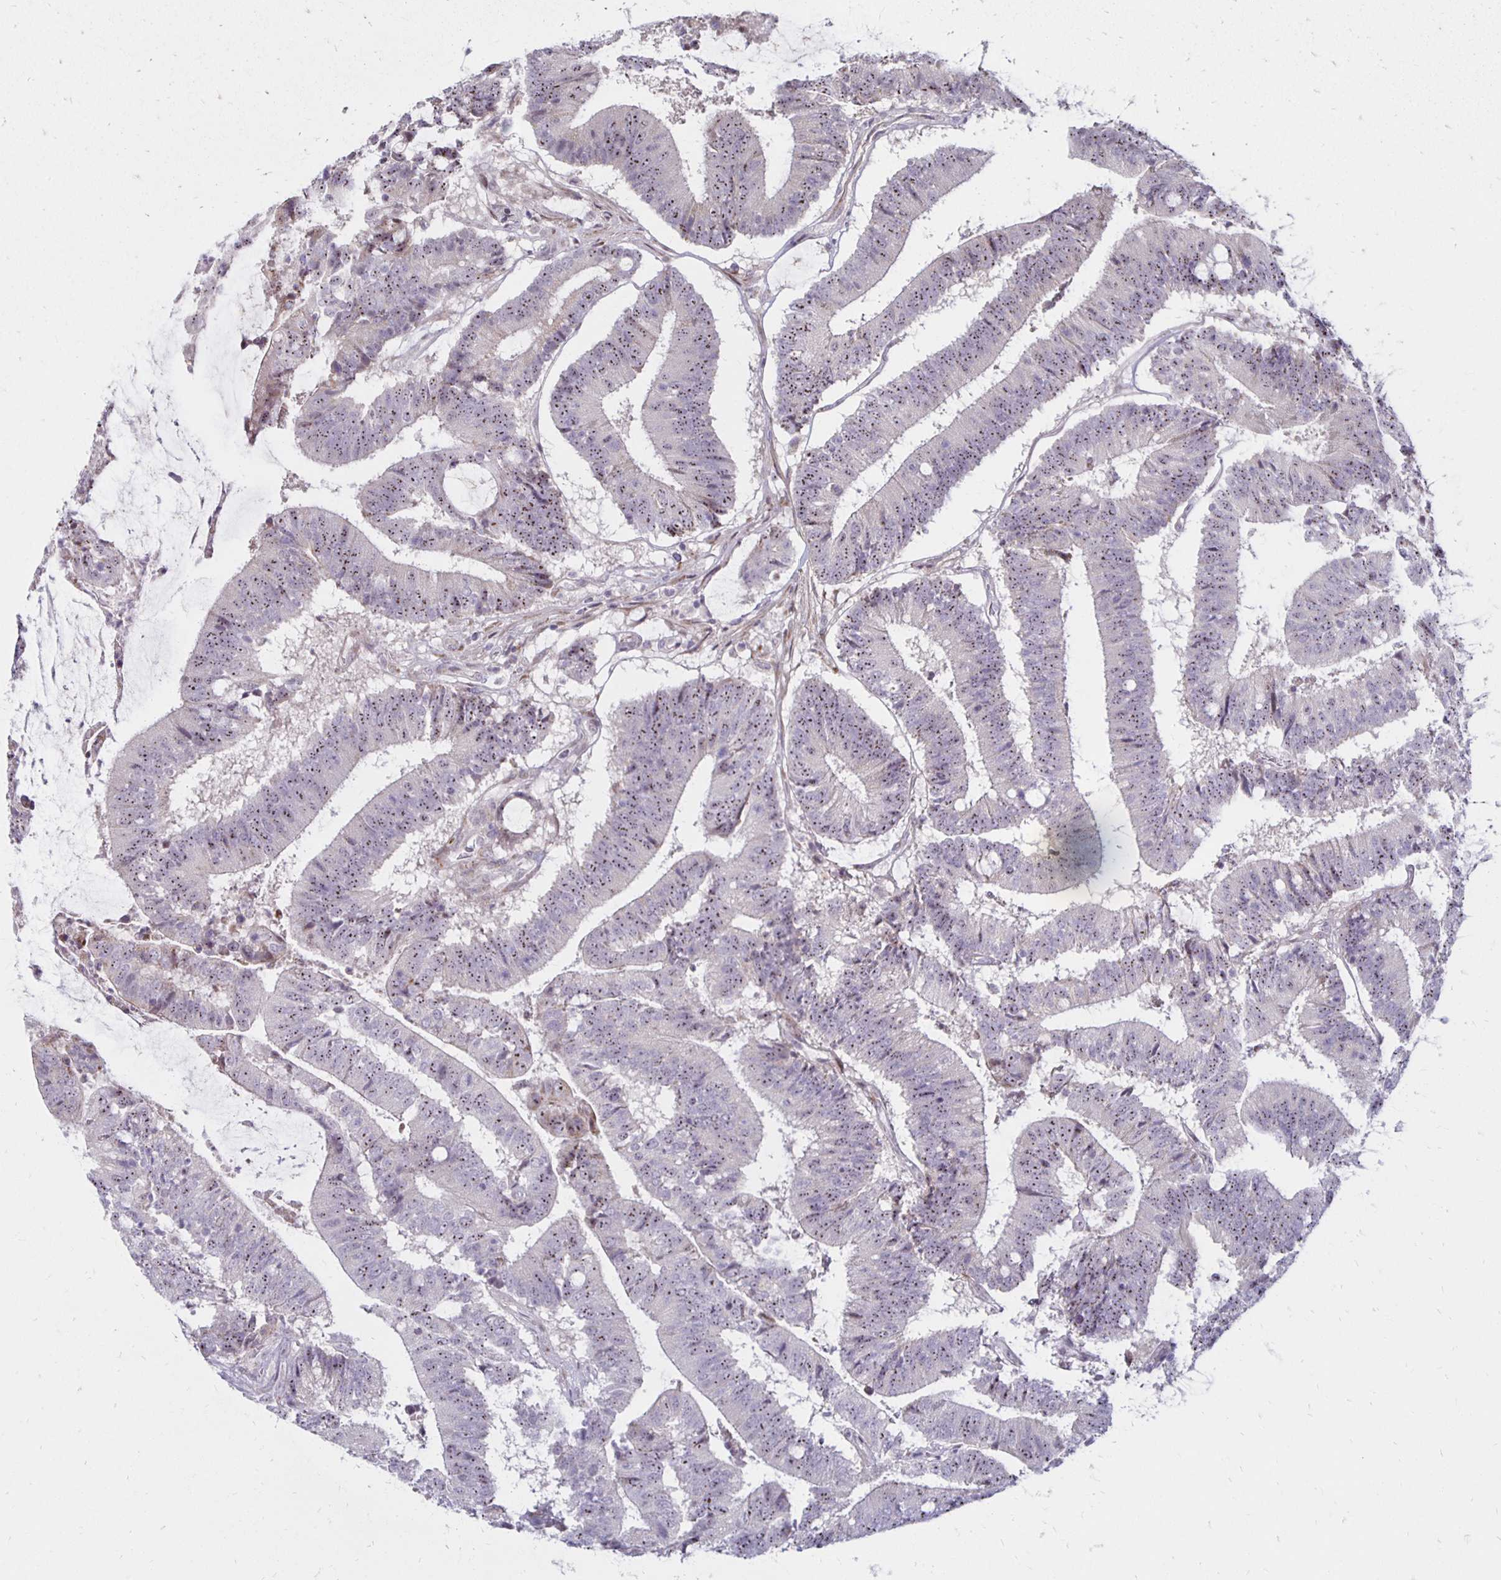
{"staining": {"intensity": "weak", "quantity": "25%-75%", "location": "nuclear"}, "tissue": "colorectal cancer", "cell_type": "Tumor cells", "image_type": "cancer", "snomed": [{"axis": "morphology", "description": "Adenocarcinoma, NOS"}, {"axis": "topography", "description": "Colon"}], "caption": "The histopathology image demonstrates immunohistochemical staining of adenocarcinoma (colorectal). There is weak nuclear expression is identified in about 25%-75% of tumor cells.", "gene": "DAGLA", "patient": {"sex": "female", "age": 43}}